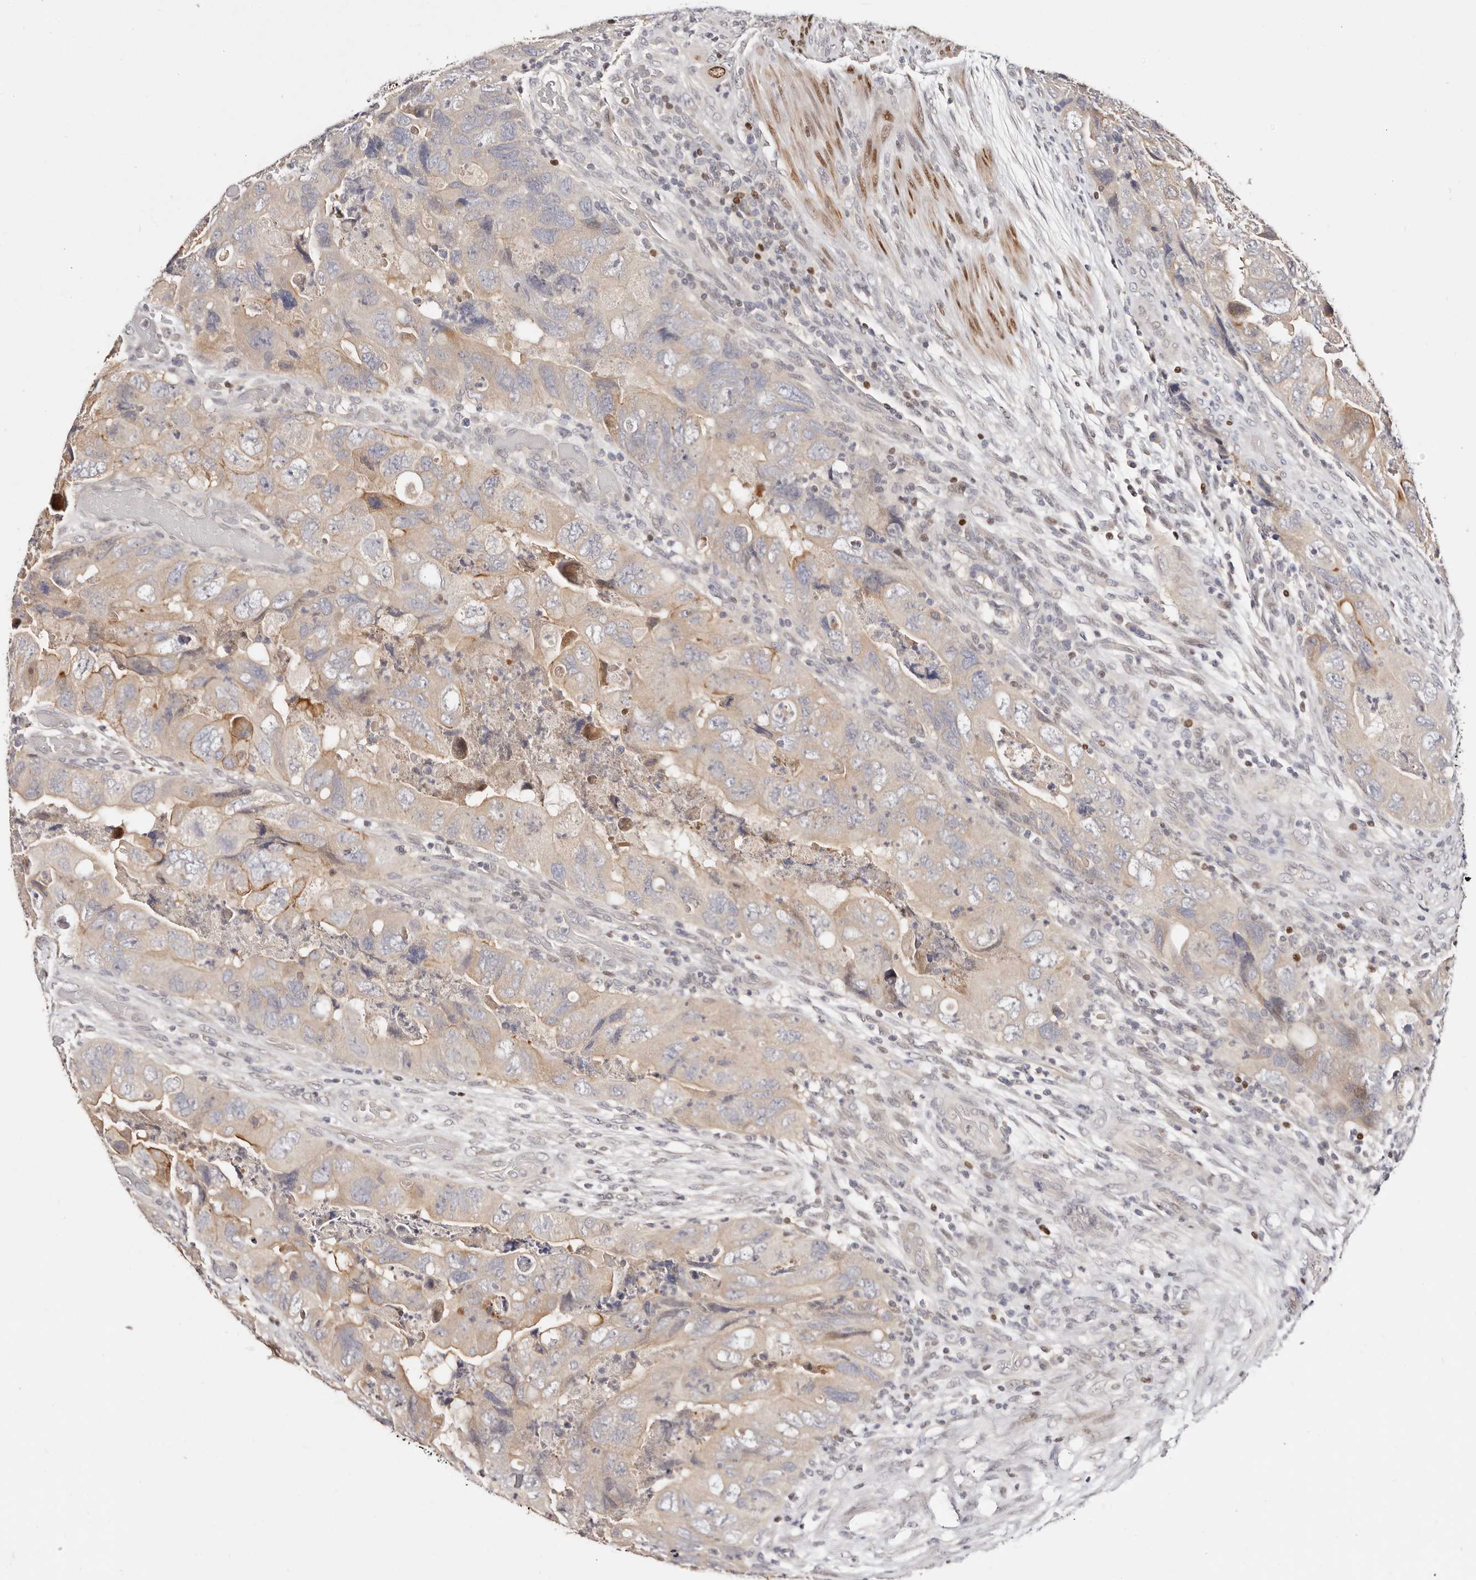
{"staining": {"intensity": "weak", "quantity": ">75%", "location": "cytoplasmic/membranous"}, "tissue": "colorectal cancer", "cell_type": "Tumor cells", "image_type": "cancer", "snomed": [{"axis": "morphology", "description": "Adenocarcinoma, NOS"}, {"axis": "topography", "description": "Rectum"}], "caption": "DAB immunohistochemical staining of colorectal adenocarcinoma displays weak cytoplasmic/membranous protein expression in about >75% of tumor cells.", "gene": "IQGAP3", "patient": {"sex": "male", "age": 63}}